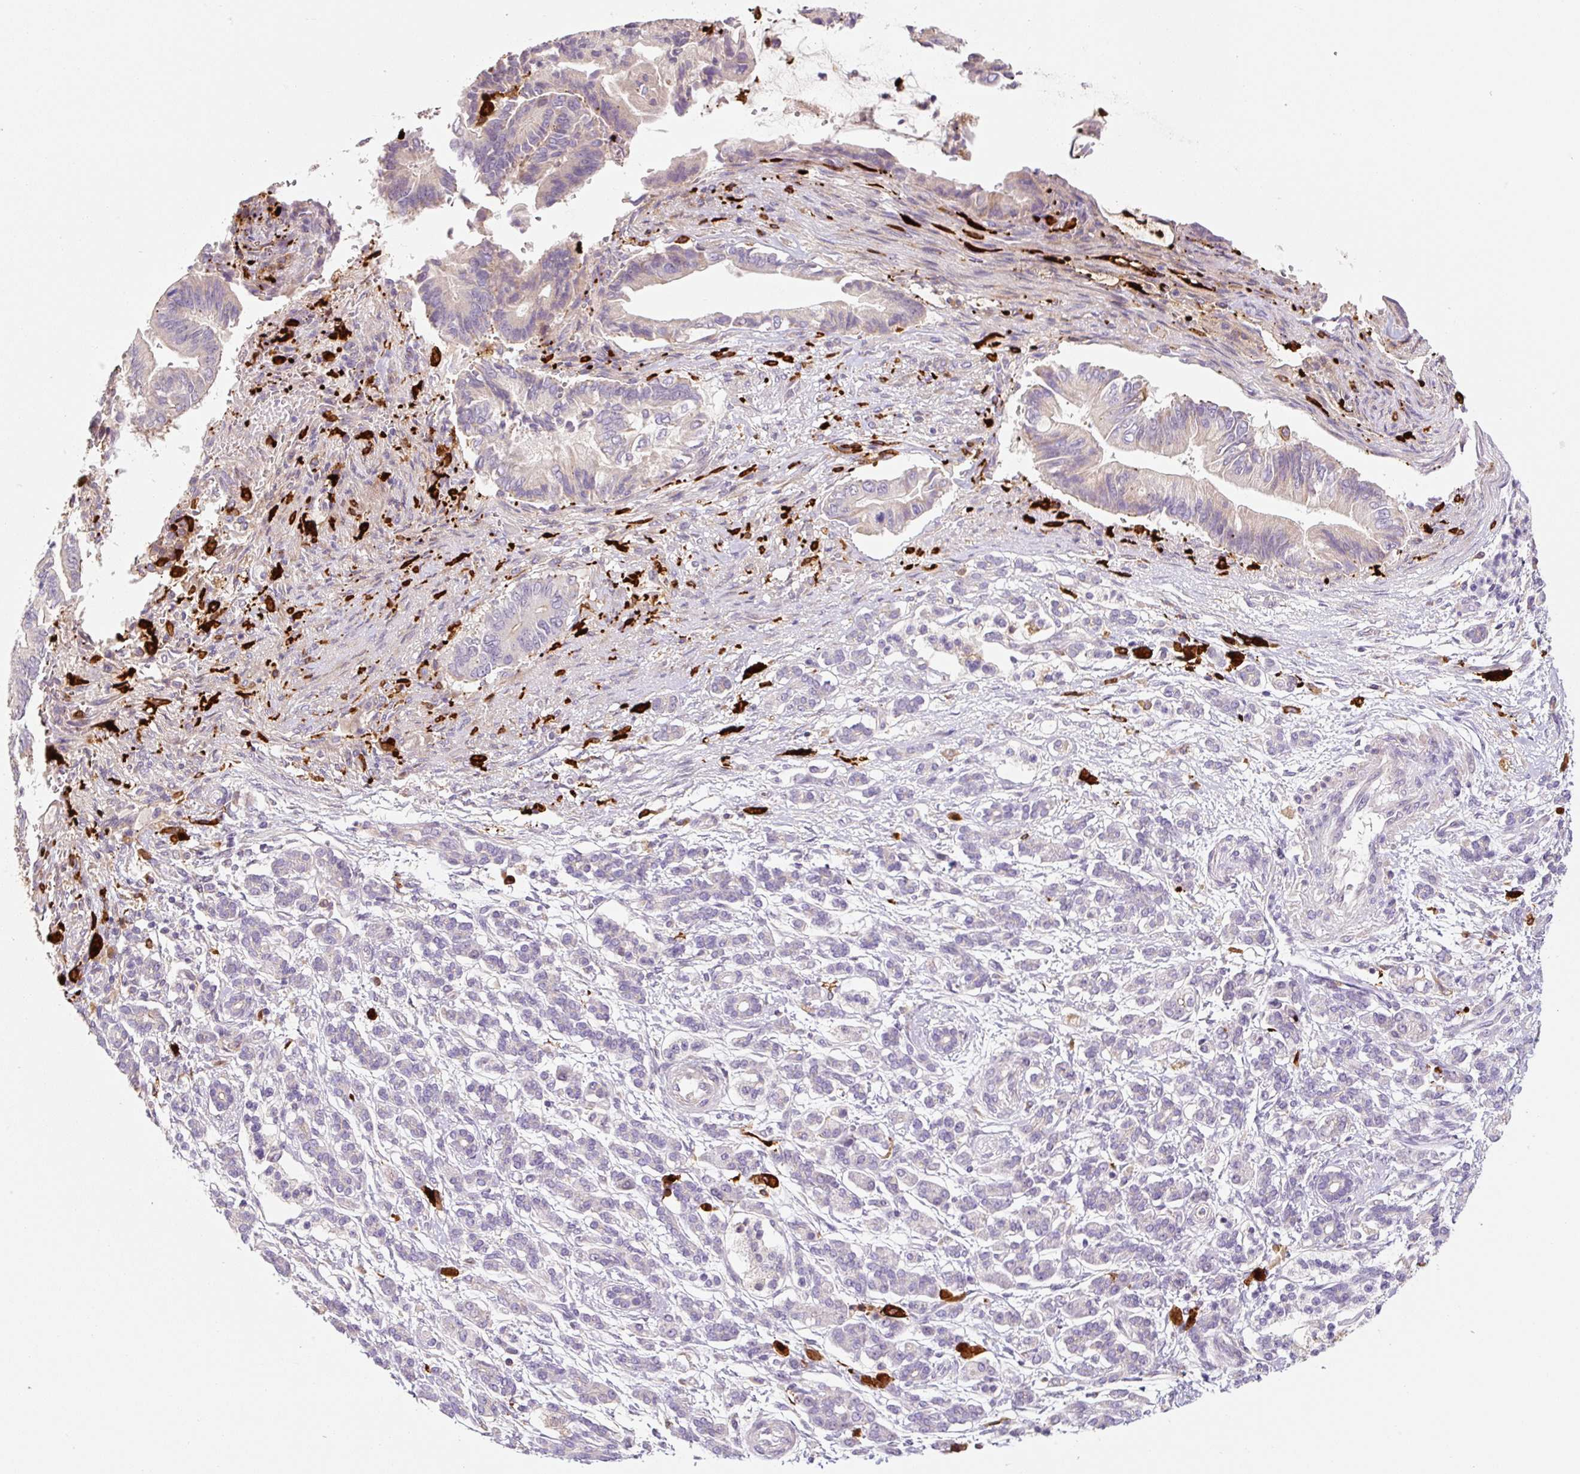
{"staining": {"intensity": "moderate", "quantity": "<25%", "location": "cytoplasmic/membranous"}, "tissue": "pancreatic cancer", "cell_type": "Tumor cells", "image_type": "cancer", "snomed": [{"axis": "morphology", "description": "Adenocarcinoma, NOS"}, {"axis": "topography", "description": "Pancreas"}], "caption": "Immunohistochemistry histopathology image of pancreatic cancer stained for a protein (brown), which shows low levels of moderate cytoplasmic/membranous staining in about <25% of tumor cells.", "gene": "FUT10", "patient": {"sex": "male", "age": 68}}